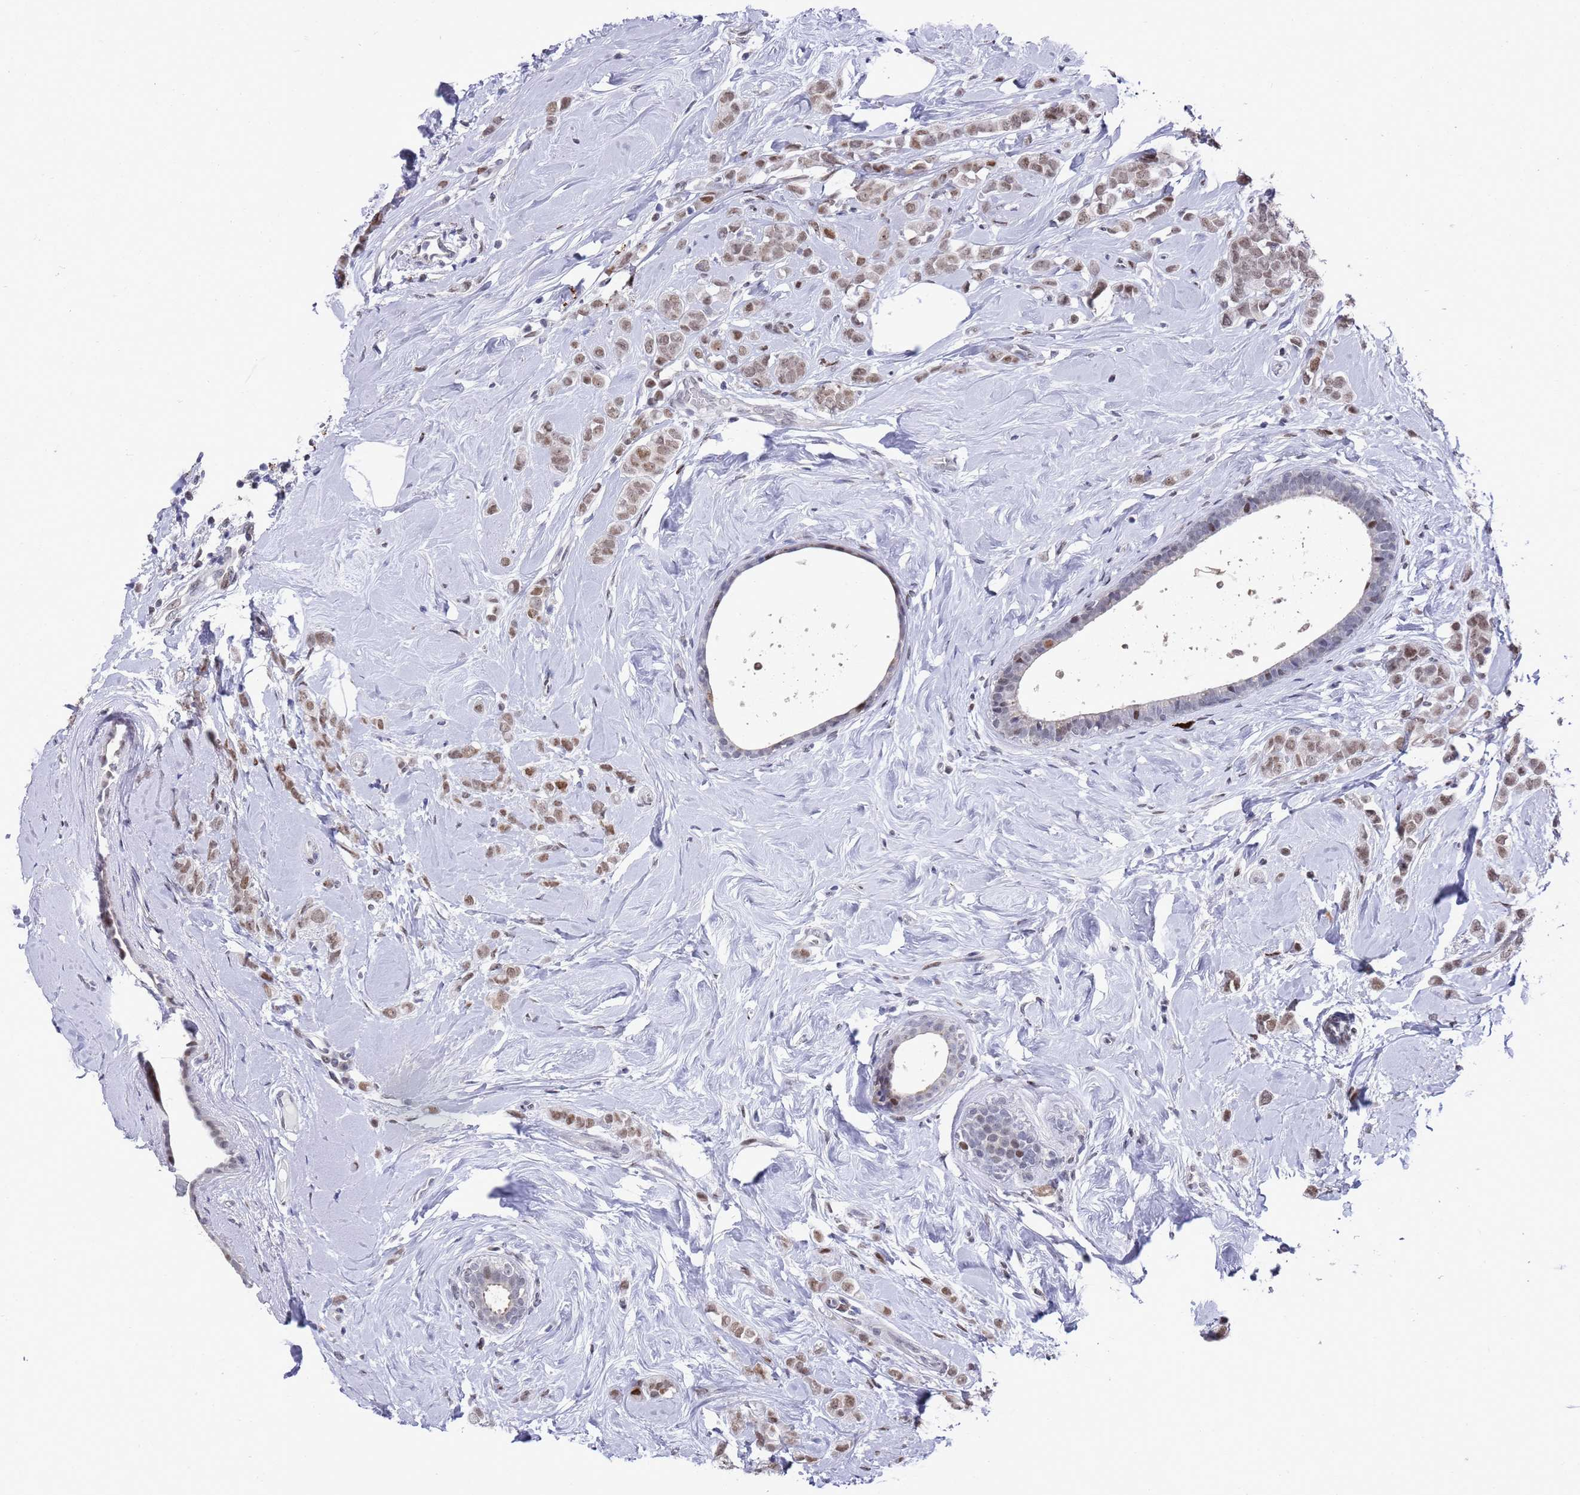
{"staining": {"intensity": "moderate", "quantity": ">75%", "location": "nuclear"}, "tissue": "breast cancer", "cell_type": "Tumor cells", "image_type": "cancer", "snomed": [{"axis": "morphology", "description": "Lobular carcinoma"}, {"axis": "topography", "description": "Breast"}], "caption": "Breast cancer (lobular carcinoma) stained with DAB (3,3'-diaminobenzidine) IHC shows medium levels of moderate nuclear staining in approximately >75% of tumor cells.", "gene": "COPS6", "patient": {"sex": "female", "age": 47}}